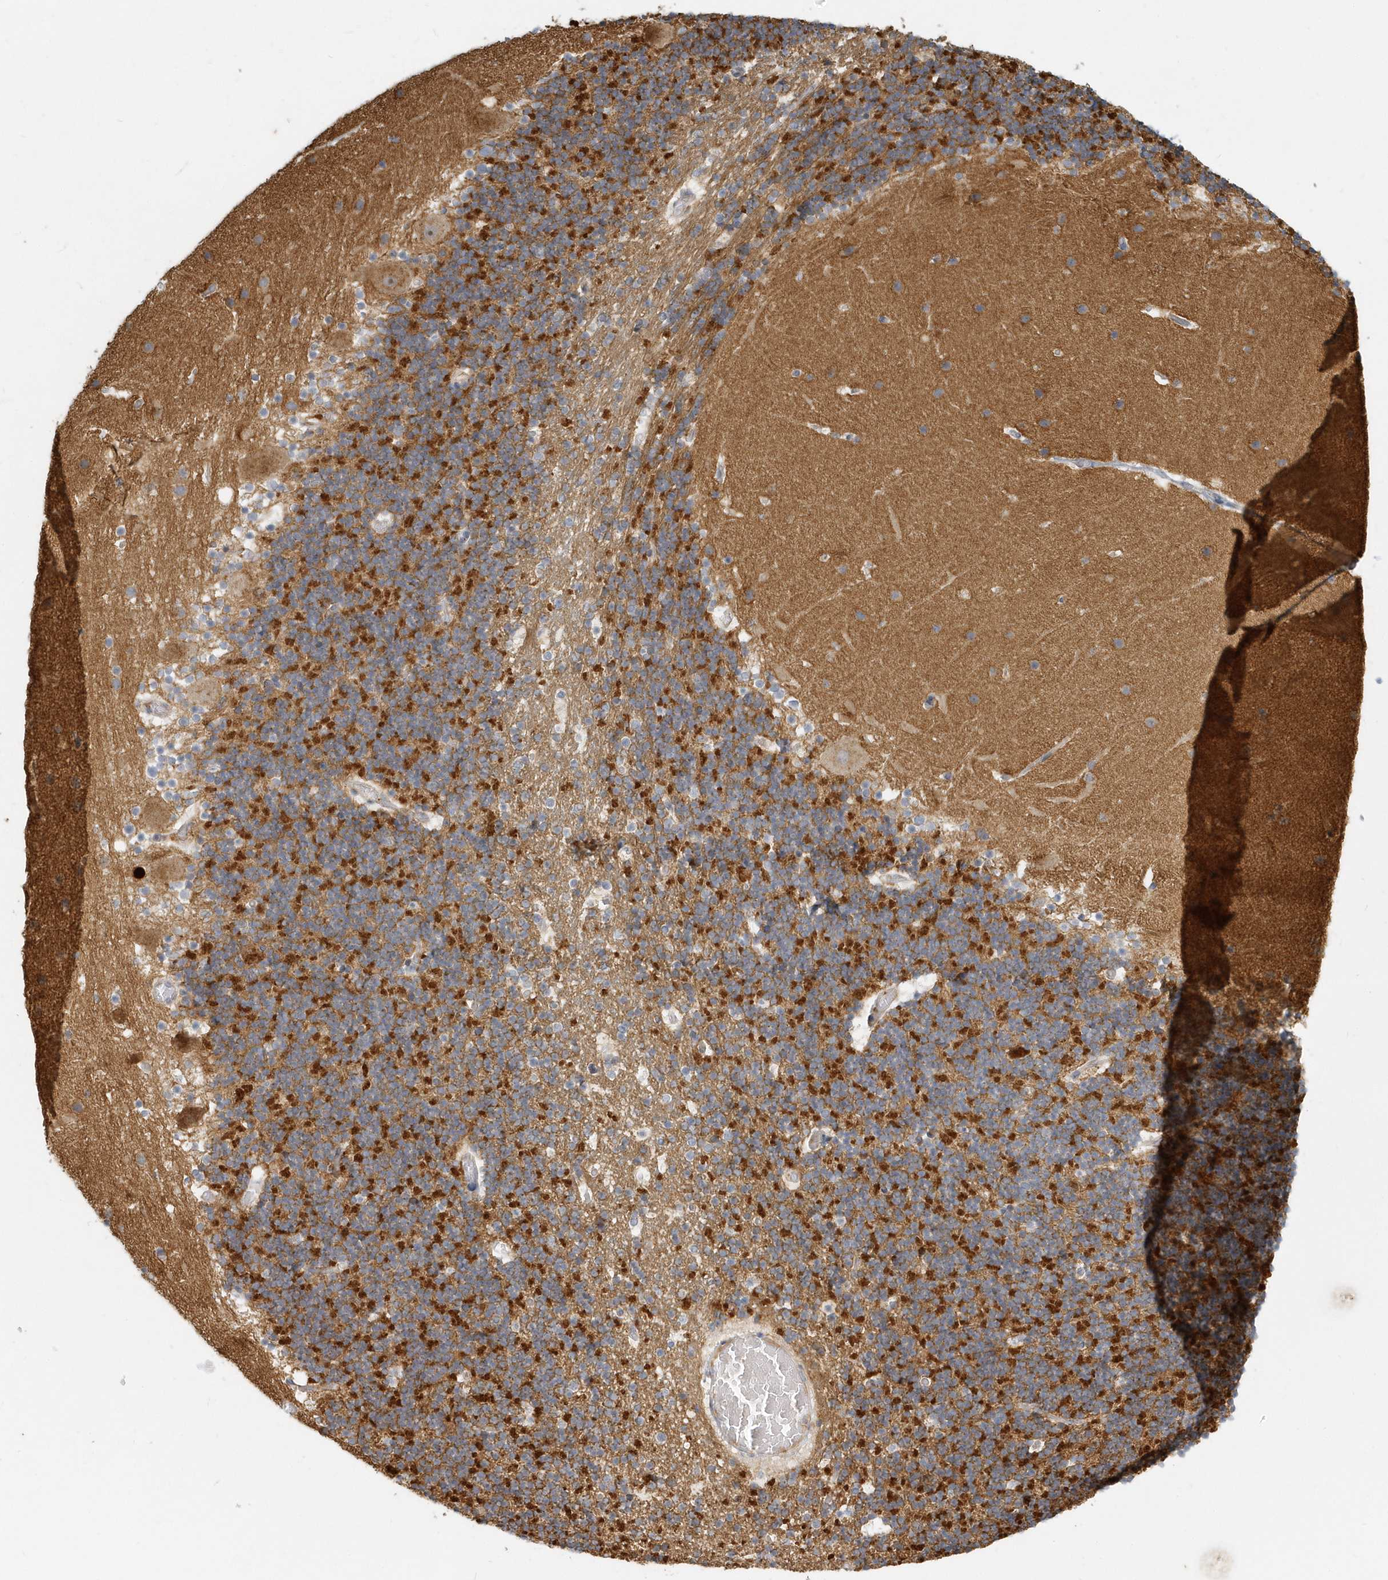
{"staining": {"intensity": "strong", "quantity": "25%-75%", "location": "cytoplasmic/membranous"}, "tissue": "cerebellum", "cell_type": "Cells in granular layer", "image_type": "normal", "snomed": [{"axis": "morphology", "description": "Normal tissue, NOS"}, {"axis": "topography", "description": "Cerebellum"}], "caption": "This is an image of IHC staining of benign cerebellum, which shows strong staining in the cytoplasmic/membranous of cells in granular layer.", "gene": "NAPB", "patient": {"sex": "male", "age": 57}}